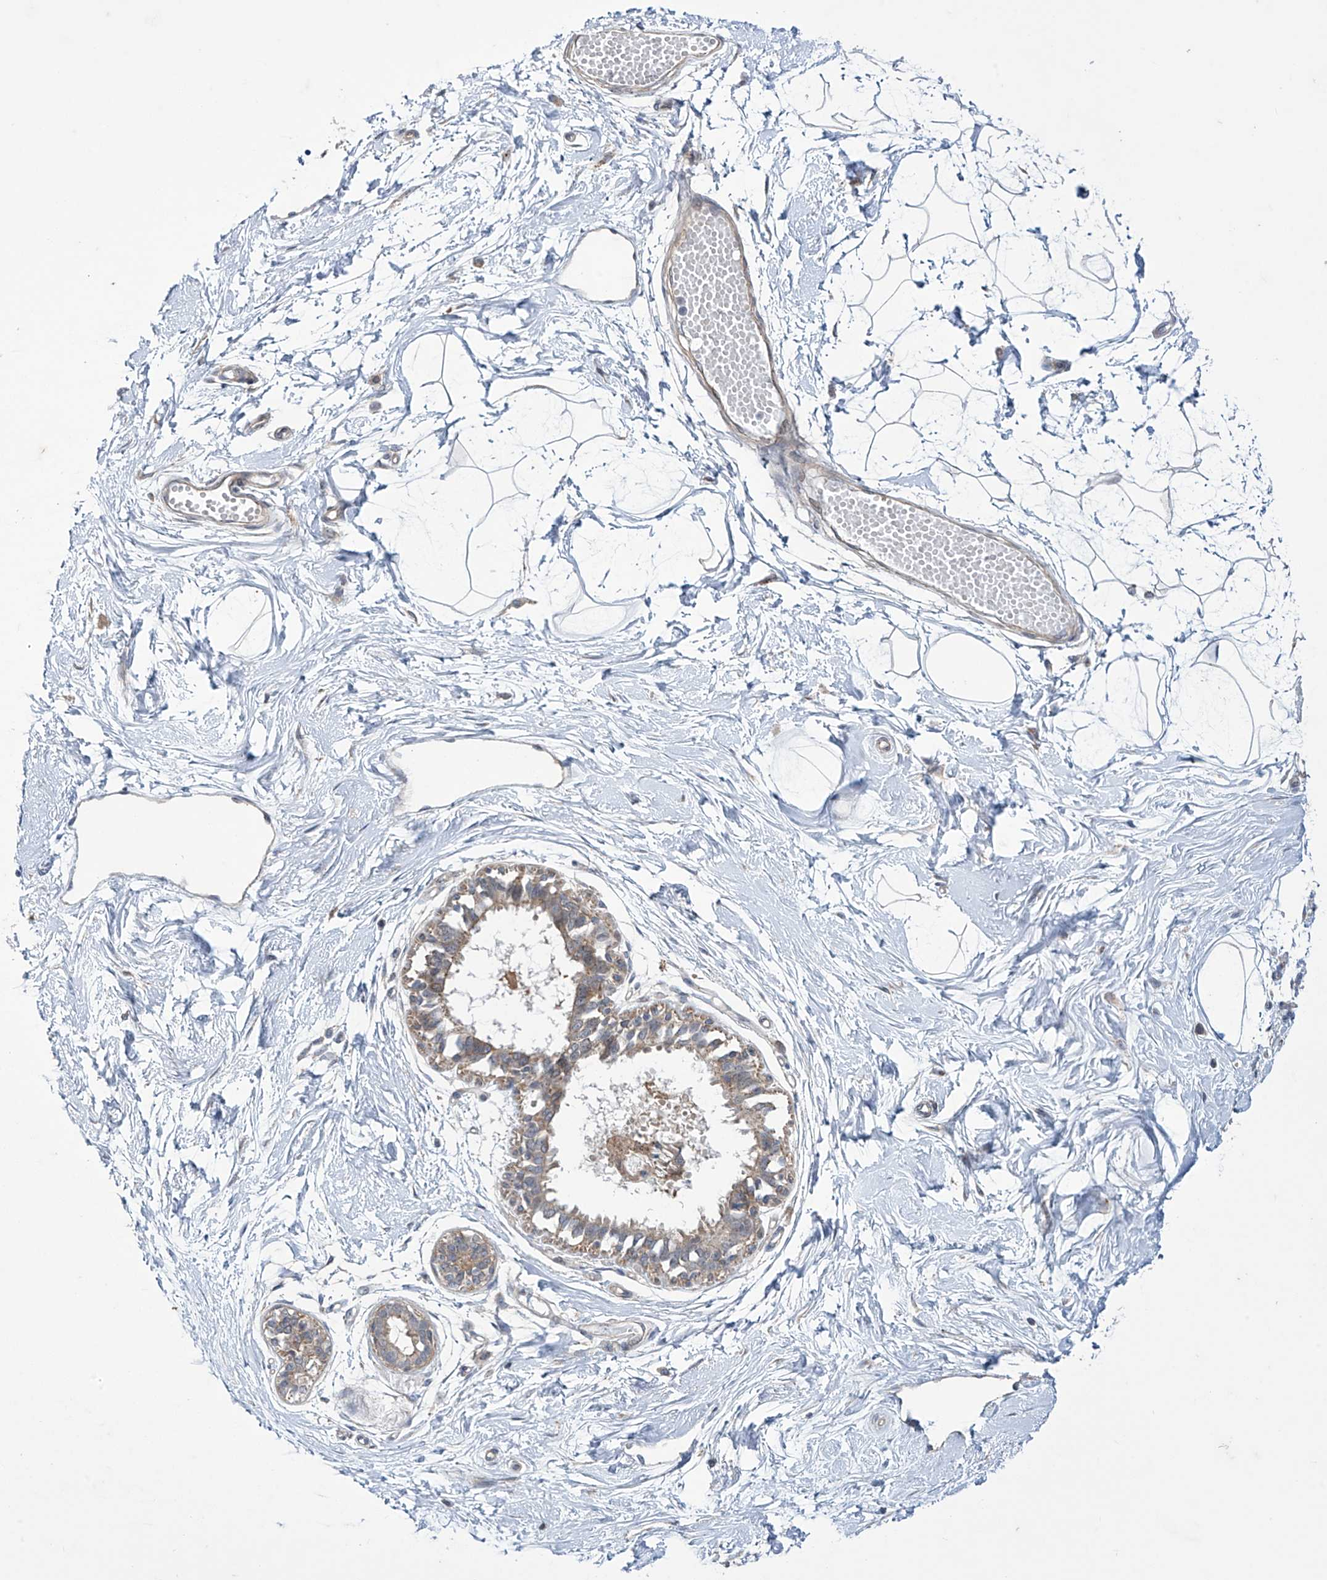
{"staining": {"intensity": "negative", "quantity": "none", "location": "none"}, "tissue": "breast", "cell_type": "Adipocytes", "image_type": "normal", "snomed": [{"axis": "morphology", "description": "Normal tissue, NOS"}, {"axis": "topography", "description": "Breast"}], "caption": "Histopathology image shows no protein staining in adipocytes of unremarkable breast. (DAB immunohistochemistry, high magnification).", "gene": "TRIM60", "patient": {"sex": "female", "age": 45}}